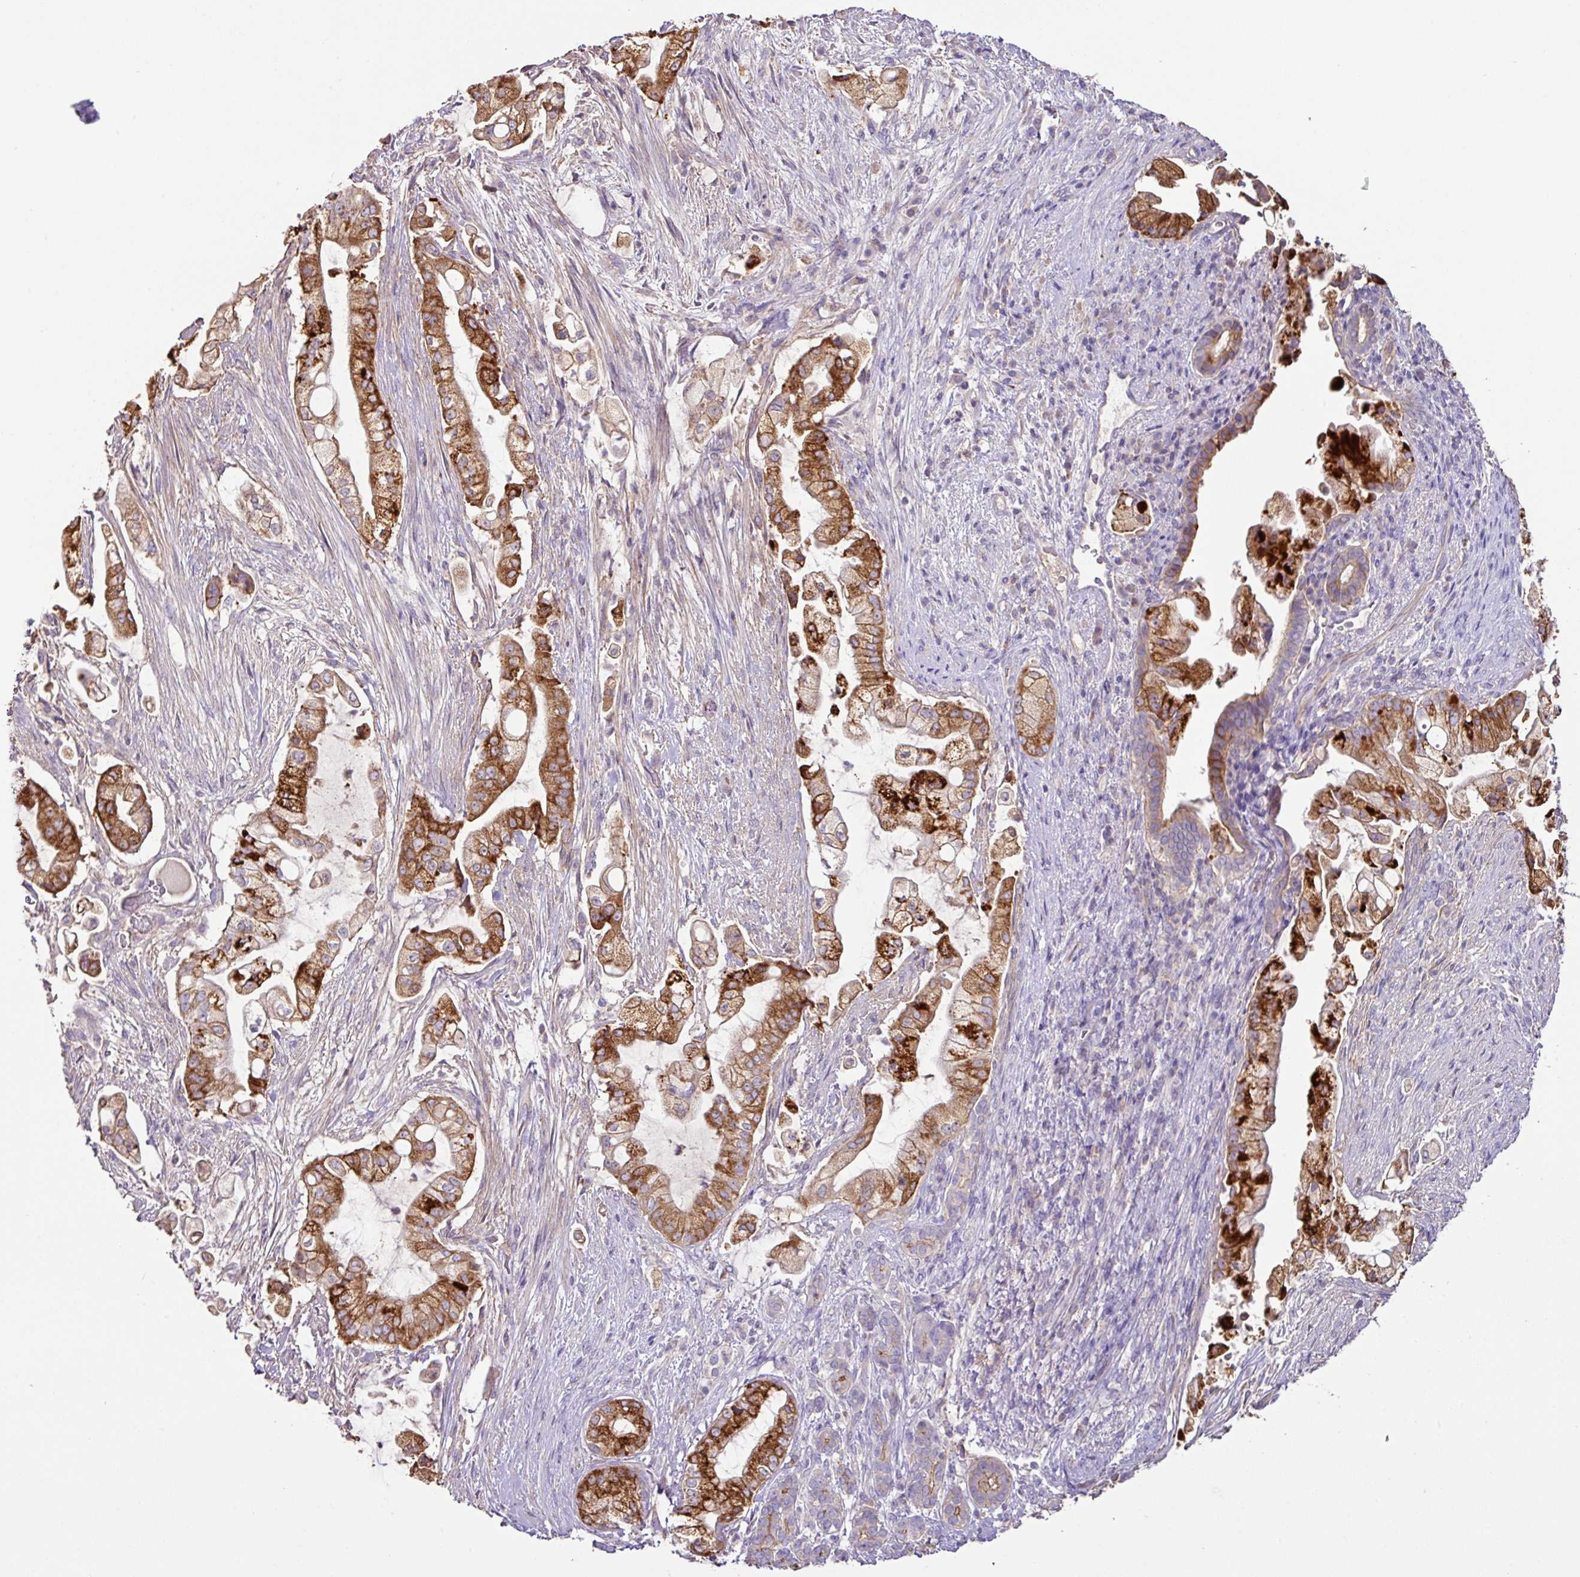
{"staining": {"intensity": "strong", "quantity": "25%-75%", "location": "cytoplasmic/membranous"}, "tissue": "pancreatic cancer", "cell_type": "Tumor cells", "image_type": "cancer", "snomed": [{"axis": "morphology", "description": "Adenocarcinoma, NOS"}, {"axis": "topography", "description": "Pancreas"}], "caption": "Immunohistochemistry (IHC) of pancreatic adenocarcinoma shows high levels of strong cytoplasmic/membranous expression in approximately 25%-75% of tumor cells.", "gene": "AGR3", "patient": {"sex": "female", "age": 69}}